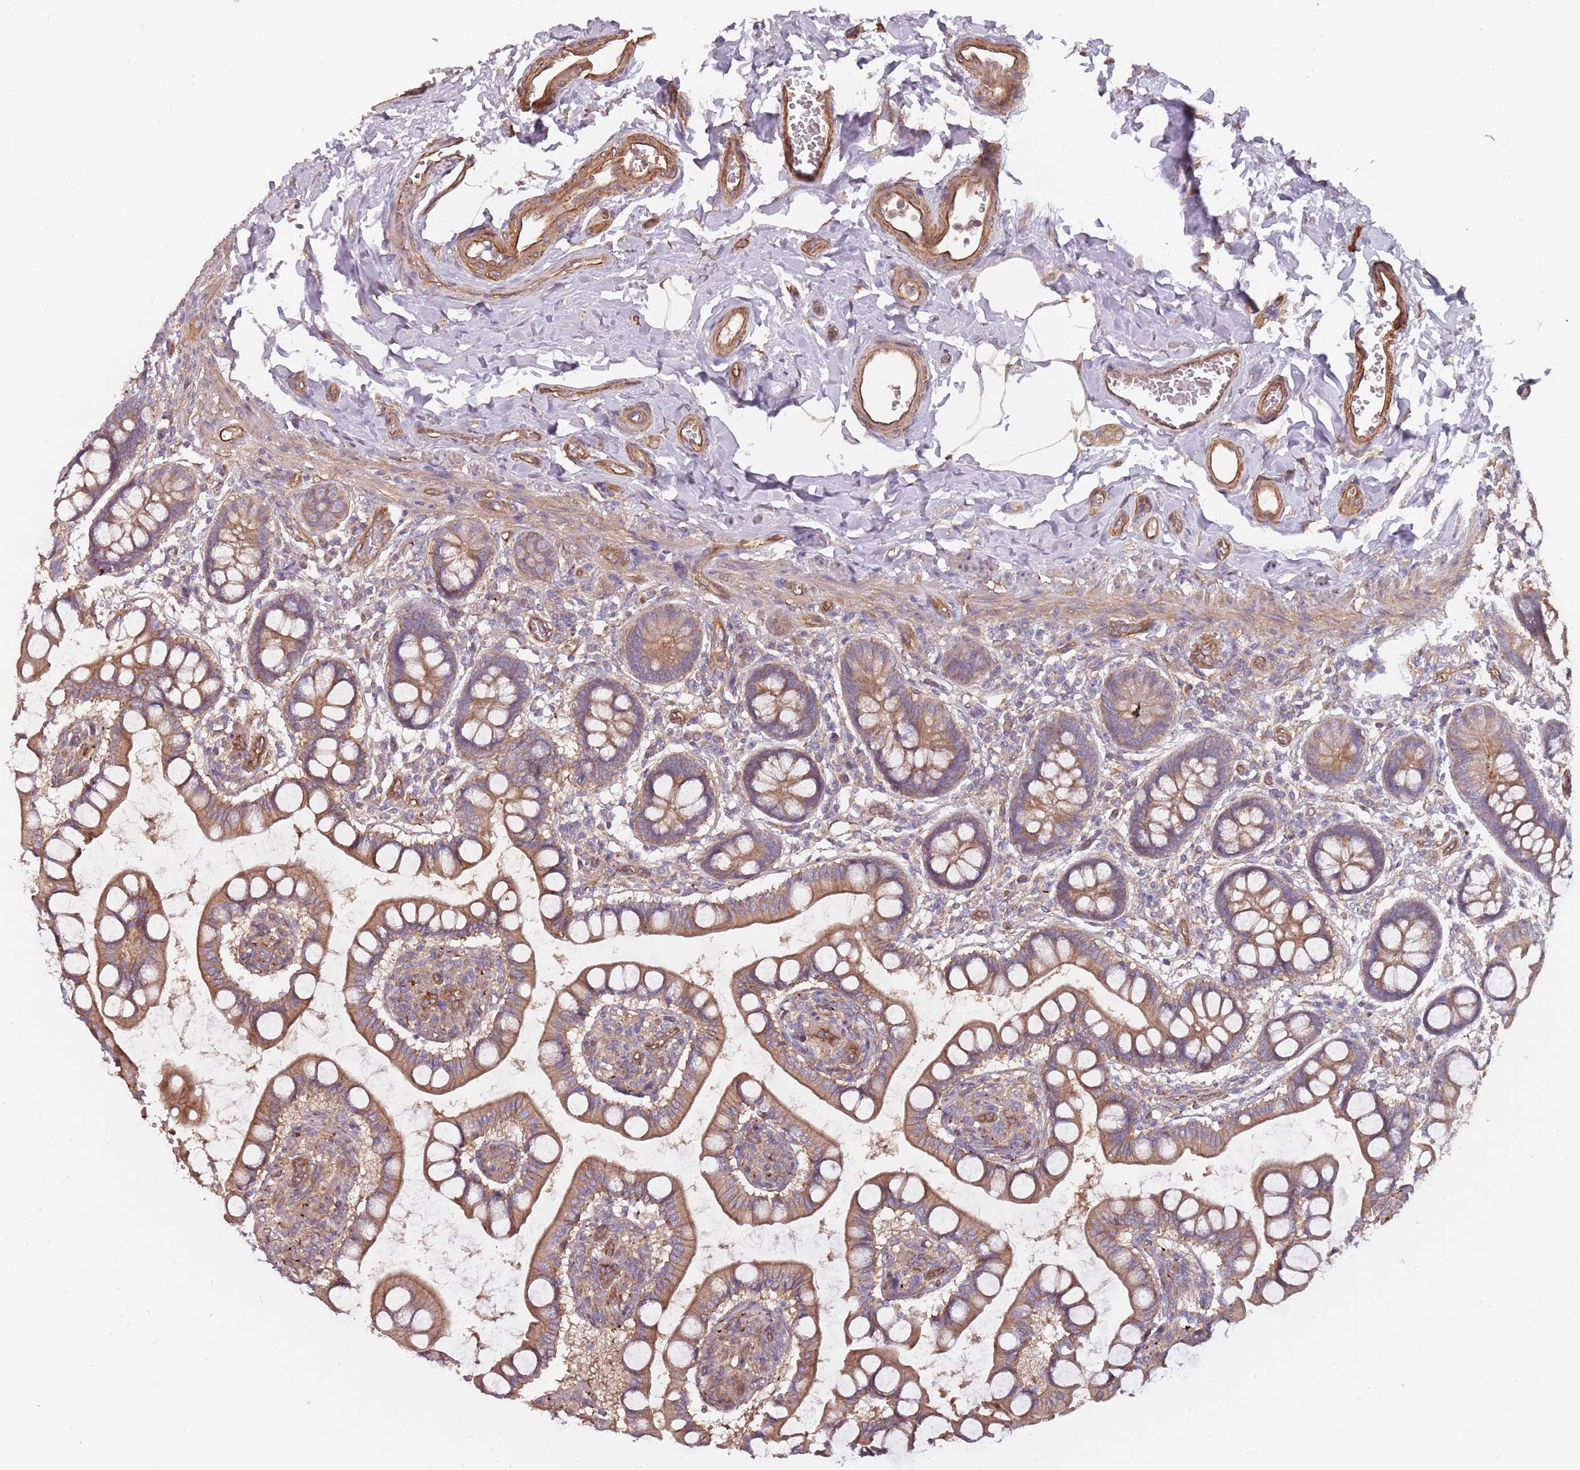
{"staining": {"intensity": "moderate", "quantity": ">75%", "location": "cytoplasmic/membranous"}, "tissue": "small intestine", "cell_type": "Glandular cells", "image_type": "normal", "snomed": [{"axis": "morphology", "description": "Normal tissue, NOS"}, {"axis": "topography", "description": "Small intestine"}], "caption": "Approximately >75% of glandular cells in unremarkable small intestine show moderate cytoplasmic/membranous protein positivity as visualized by brown immunohistochemical staining.", "gene": "SPDL1", "patient": {"sex": "male", "age": 52}}